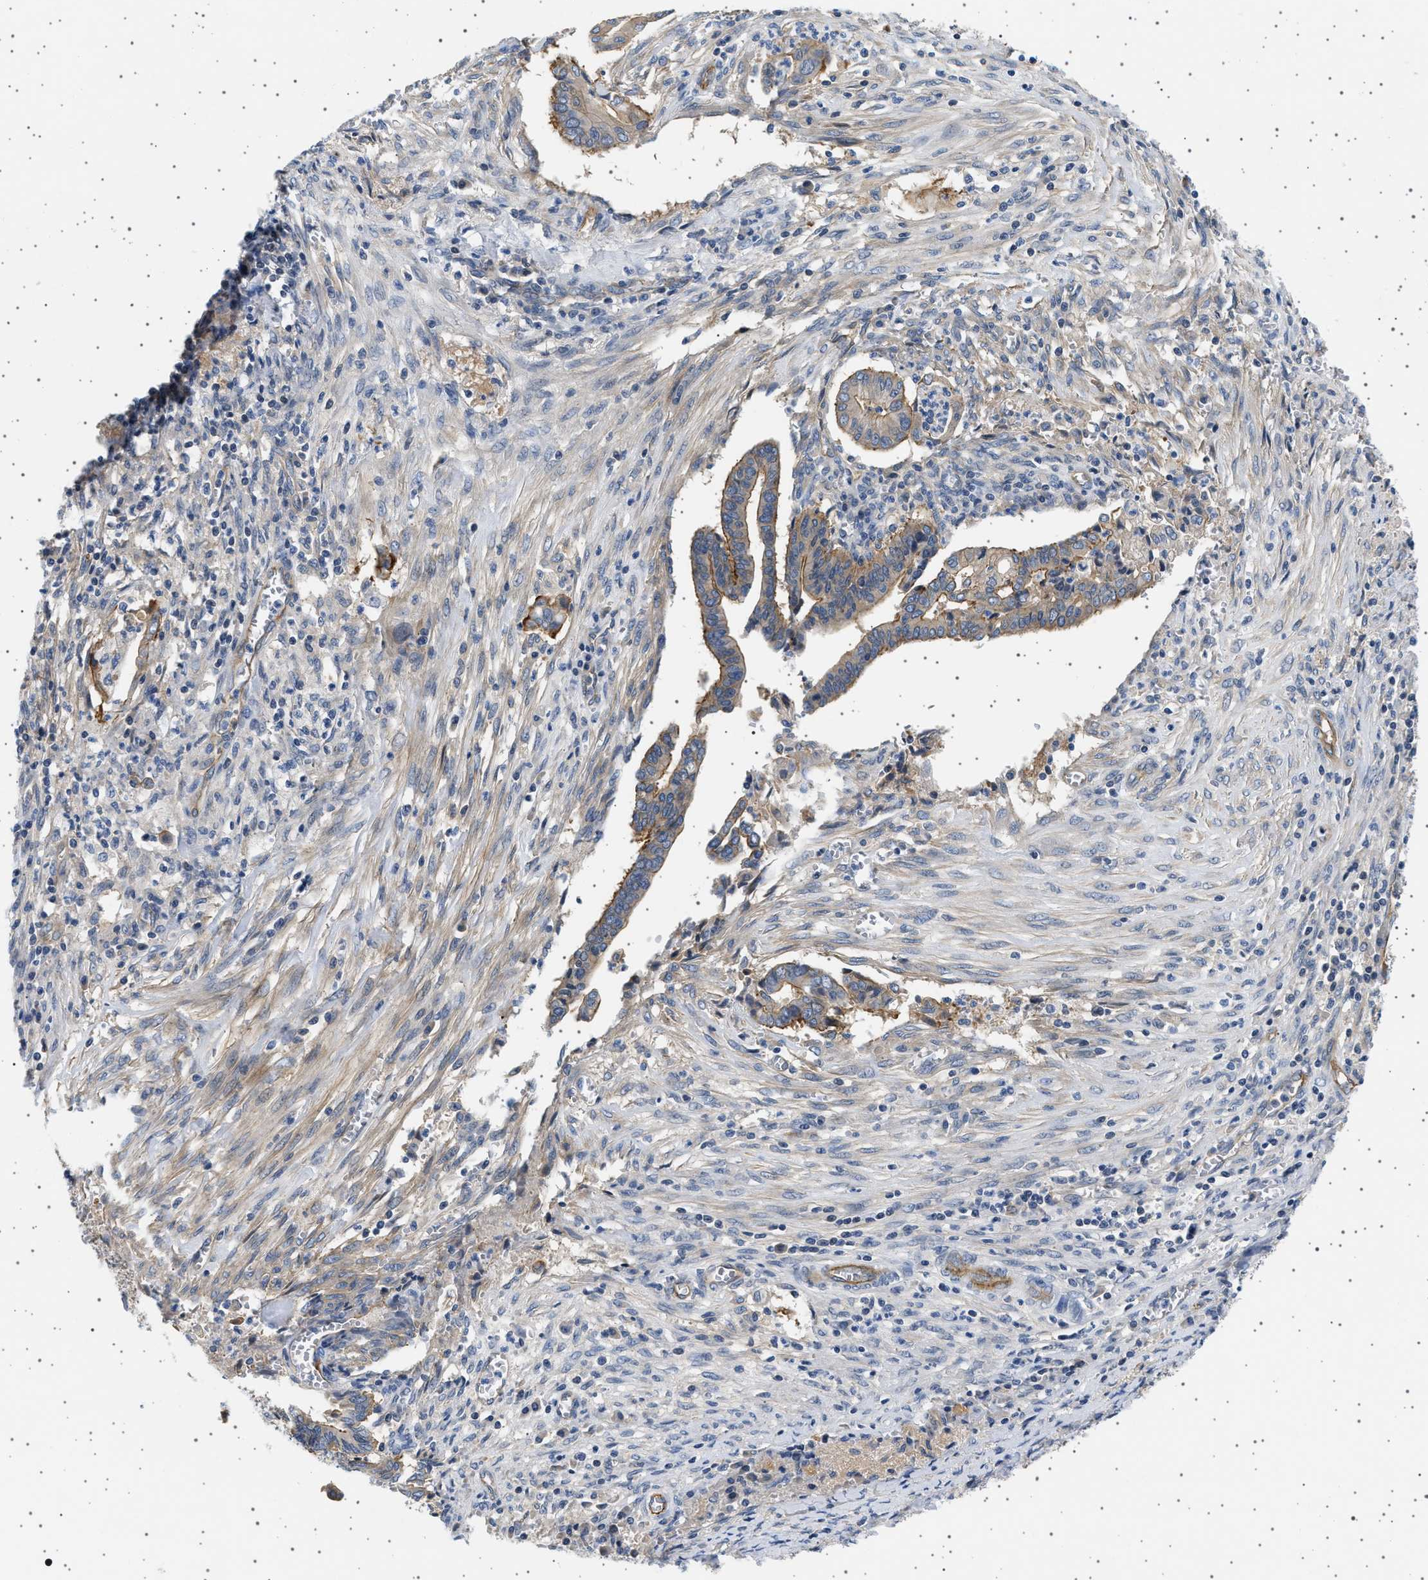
{"staining": {"intensity": "weak", "quantity": ">75%", "location": "cytoplasmic/membranous"}, "tissue": "cervical cancer", "cell_type": "Tumor cells", "image_type": "cancer", "snomed": [{"axis": "morphology", "description": "Adenocarcinoma, NOS"}, {"axis": "topography", "description": "Cervix"}], "caption": "About >75% of tumor cells in human cervical cancer (adenocarcinoma) exhibit weak cytoplasmic/membranous protein expression as visualized by brown immunohistochemical staining.", "gene": "PLPP6", "patient": {"sex": "female", "age": 44}}